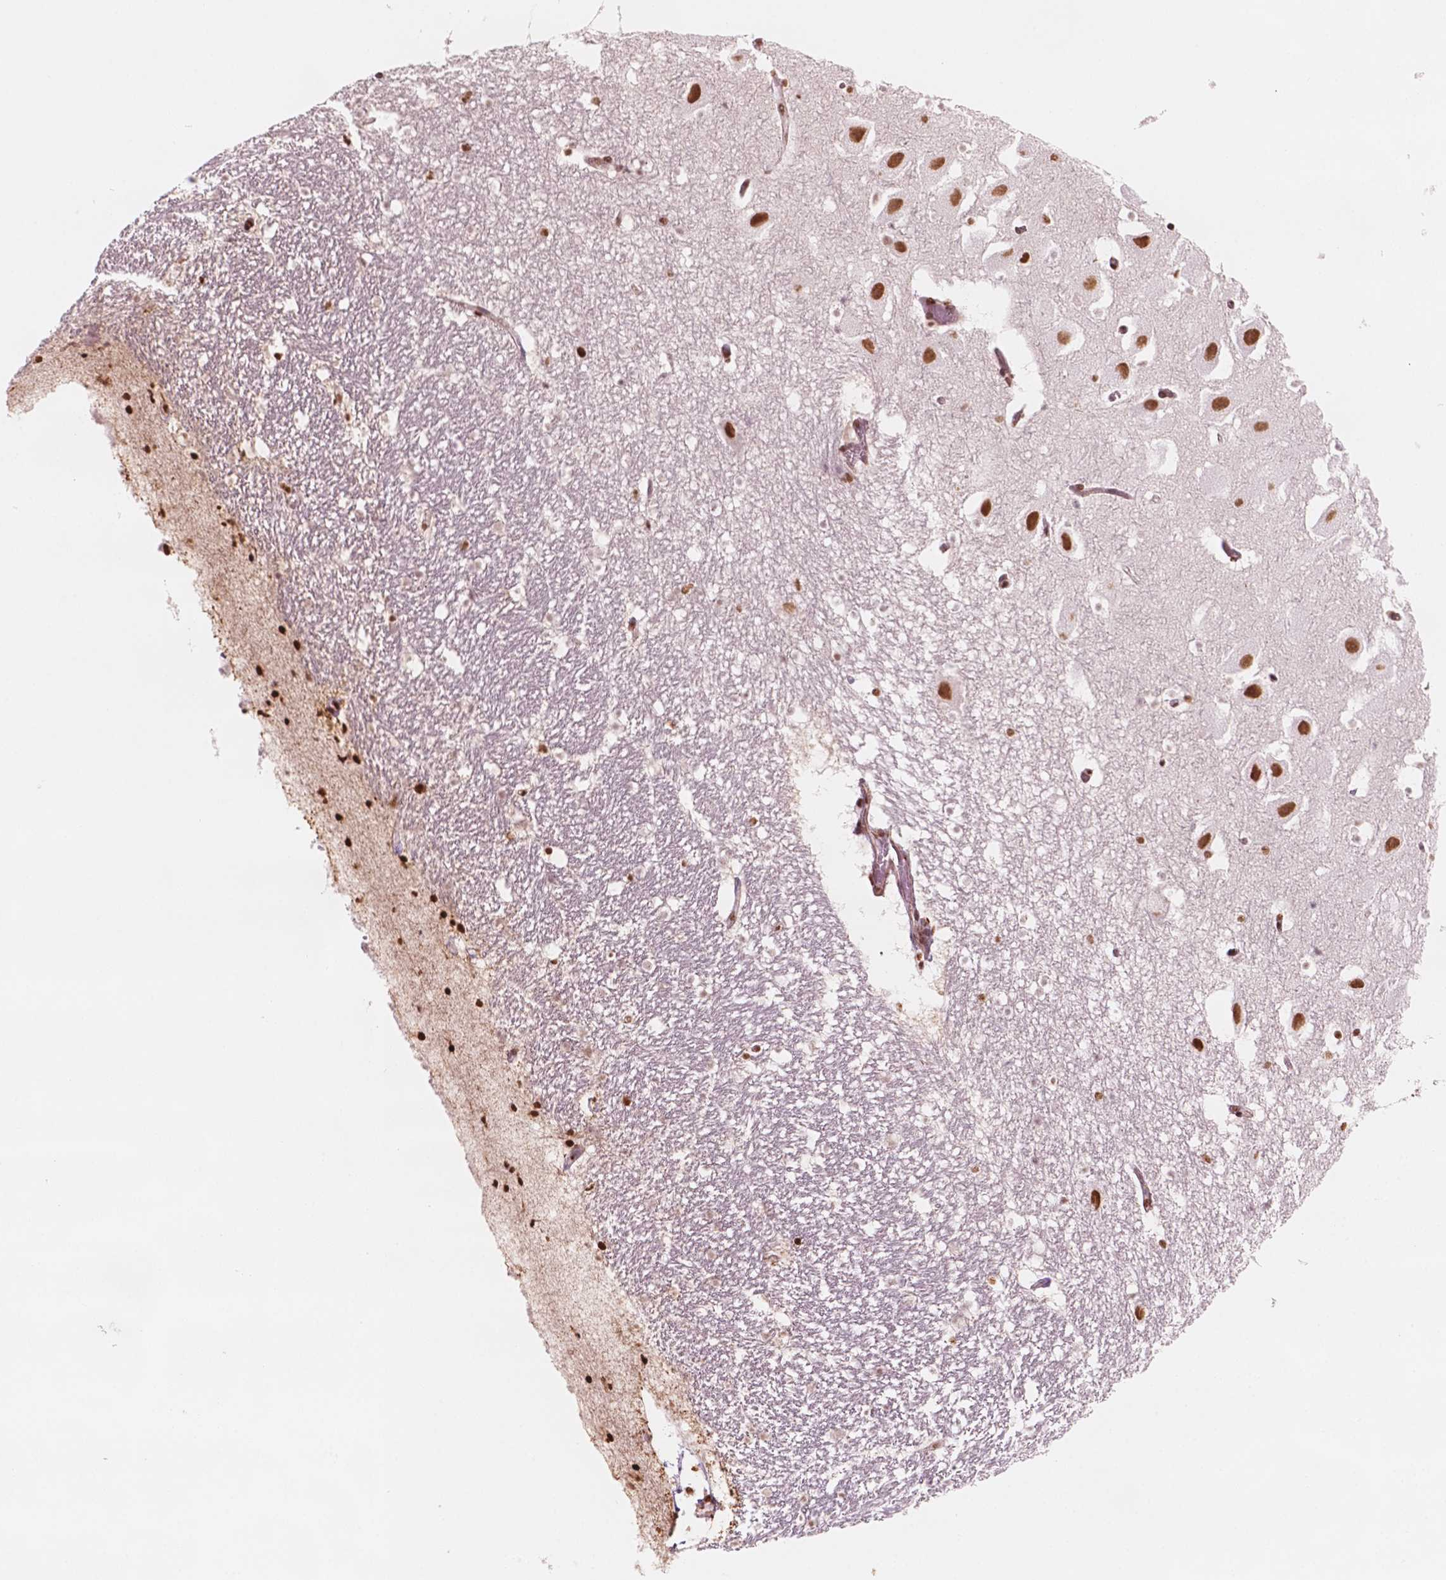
{"staining": {"intensity": "strong", "quantity": ">75%", "location": "nuclear"}, "tissue": "hippocampus", "cell_type": "Glial cells", "image_type": "normal", "snomed": [{"axis": "morphology", "description": "Normal tissue, NOS"}, {"axis": "topography", "description": "Hippocampus"}], "caption": "Immunohistochemistry (IHC) (DAB) staining of normal human hippocampus shows strong nuclear protein staining in about >75% of glial cells. (DAB IHC, brown staining for protein, blue staining for nuclei).", "gene": "GTF3C5", "patient": {"sex": "male", "age": 26}}